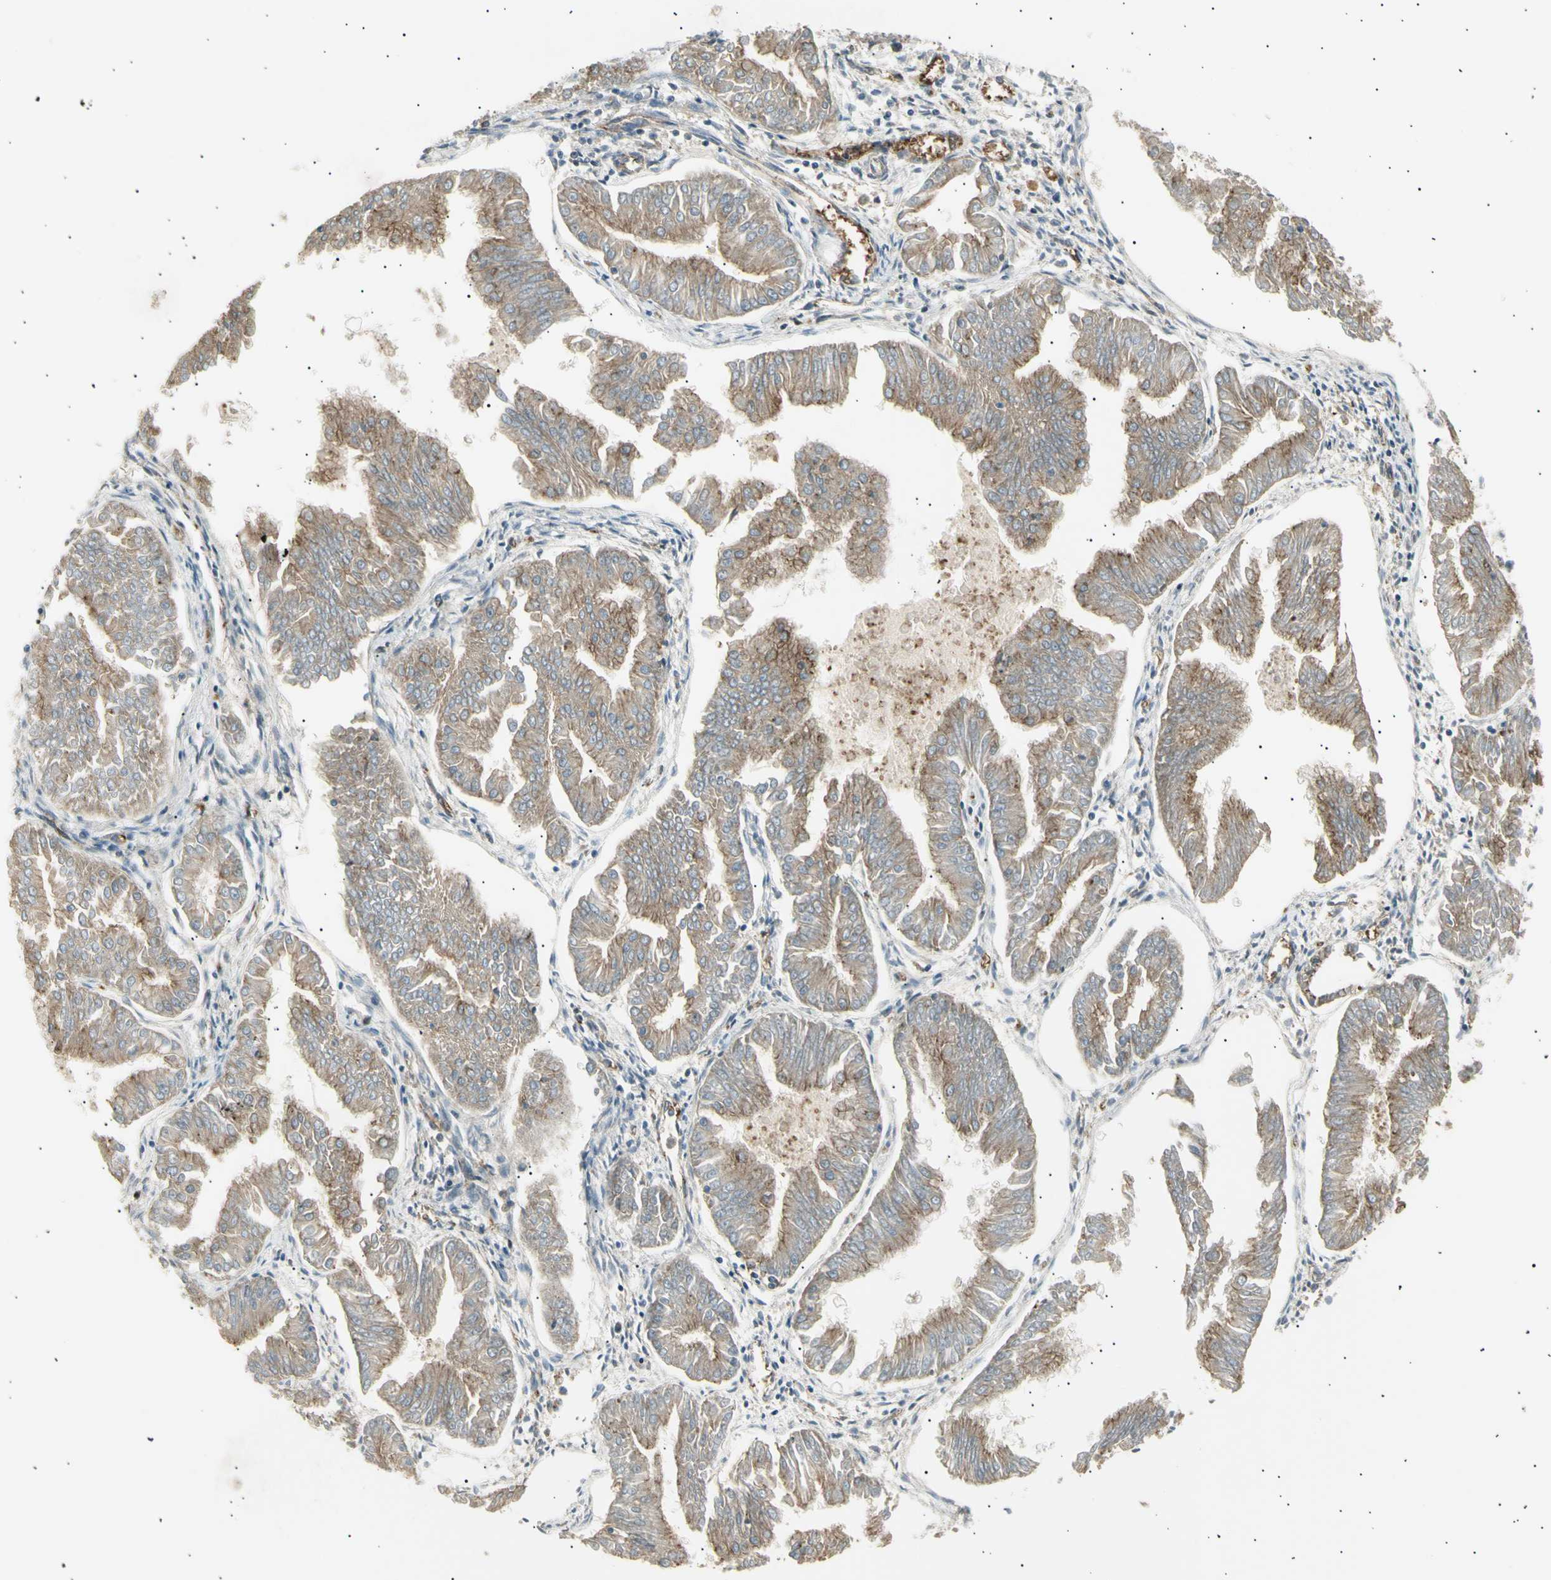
{"staining": {"intensity": "moderate", "quantity": "25%-75%", "location": "cytoplasmic/membranous"}, "tissue": "endometrial cancer", "cell_type": "Tumor cells", "image_type": "cancer", "snomed": [{"axis": "morphology", "description": "Adenocarcinoma, NOS"}, {"axis": "topography", "description": "Endometrium"}], "caption": "About 25%-75% of tumor cells in human endometrial adenocarcinoma exhibit moderate cytoplasmic/membranous protein staining as visualized by brown immunohistochemical staining.", "gene": "NUAK2", "patient": {"sex": "female", "age": 53}}